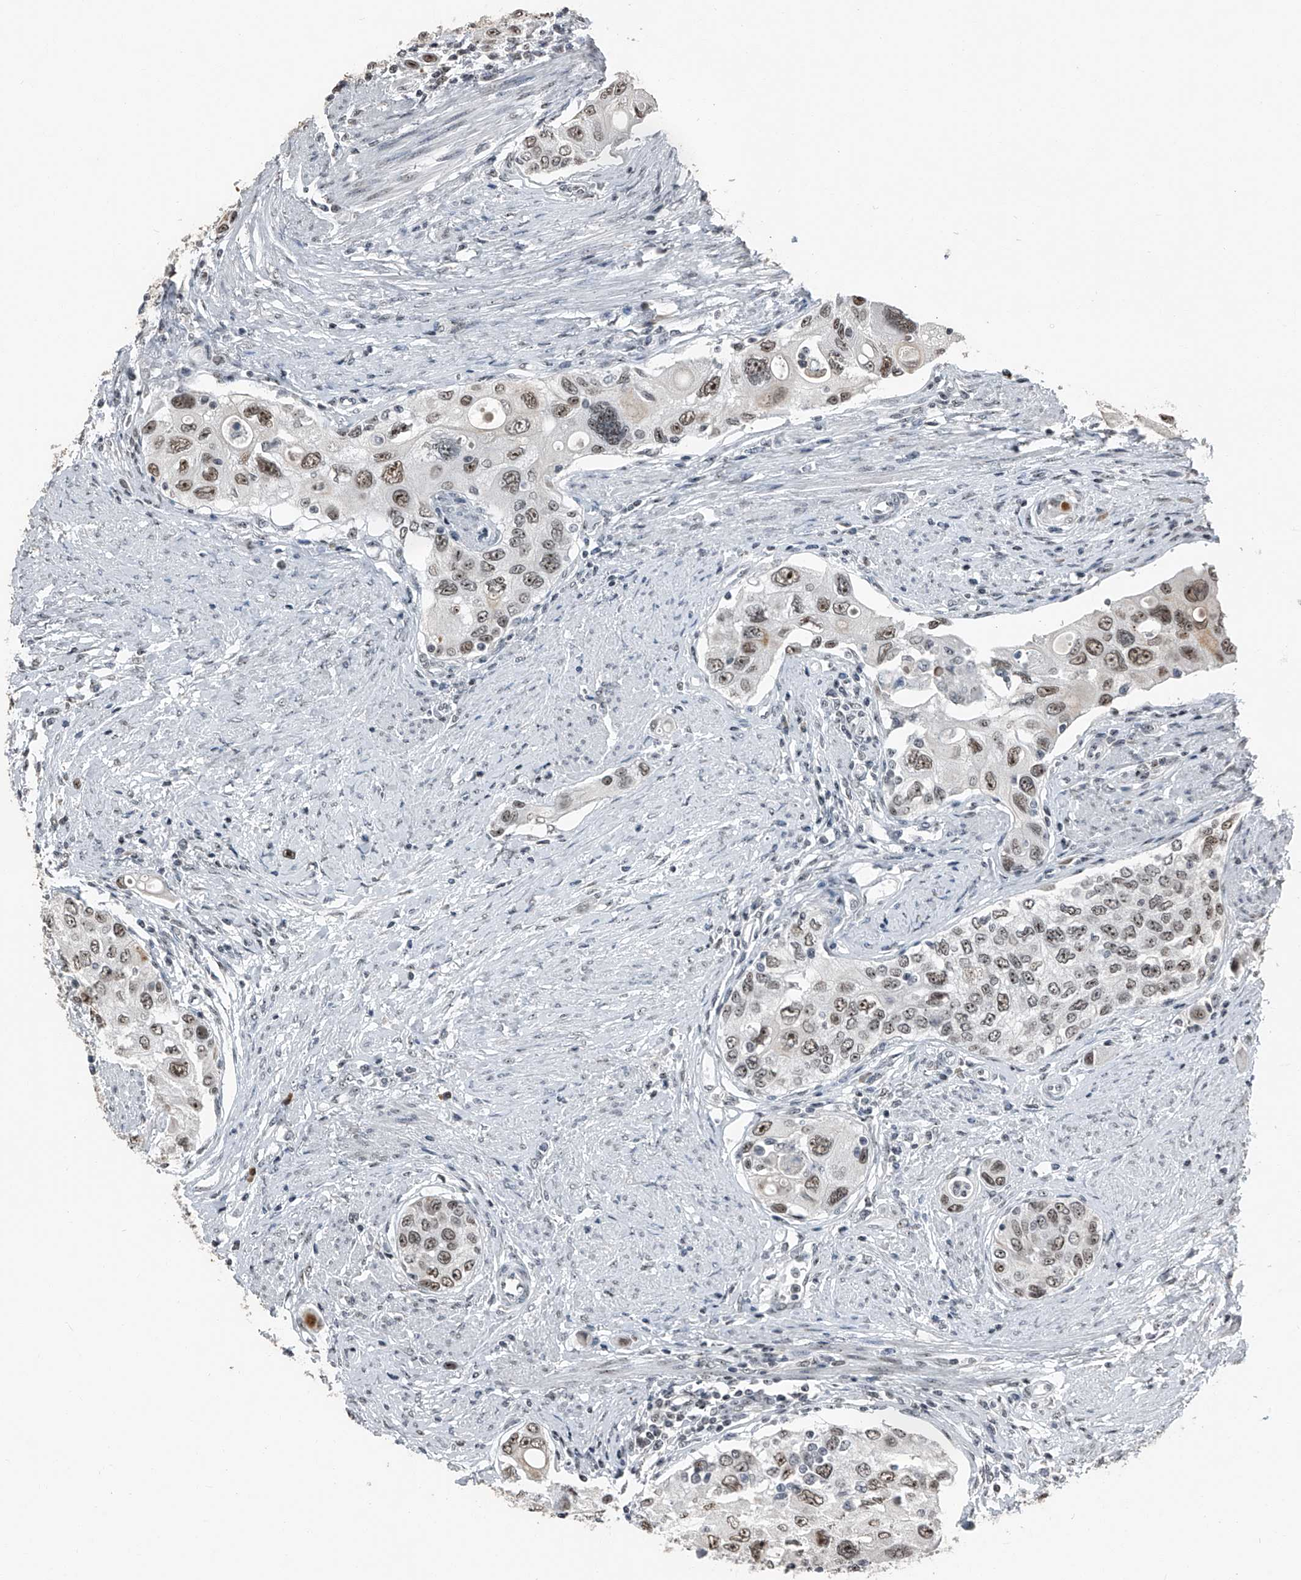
{"staining": {"intensity": "moderate", "quantity": ">75%", "location": "nuclear"}, "tissue": "urothelial cancer", "cell_type": "Tumor cells", "image_type": "cancer", "snomed": [{"axis": "morphology", "description": "Urothelial carcinoma, High grade"}, {"axis": "topography", "description": "Urinary bladder"}], "caption": "A medium amount of moderate nuclear positivity is seen in approximately >75% of tumor cells in urothelial carcinoma (high-grade) tissue. The staining is performed using DAB brown chromogen to label protein expression. The nuclei are counter-stained blue using hematoxylin.", "gene": "TCOF1", "patient": {"sex": "female", "age": 56}}